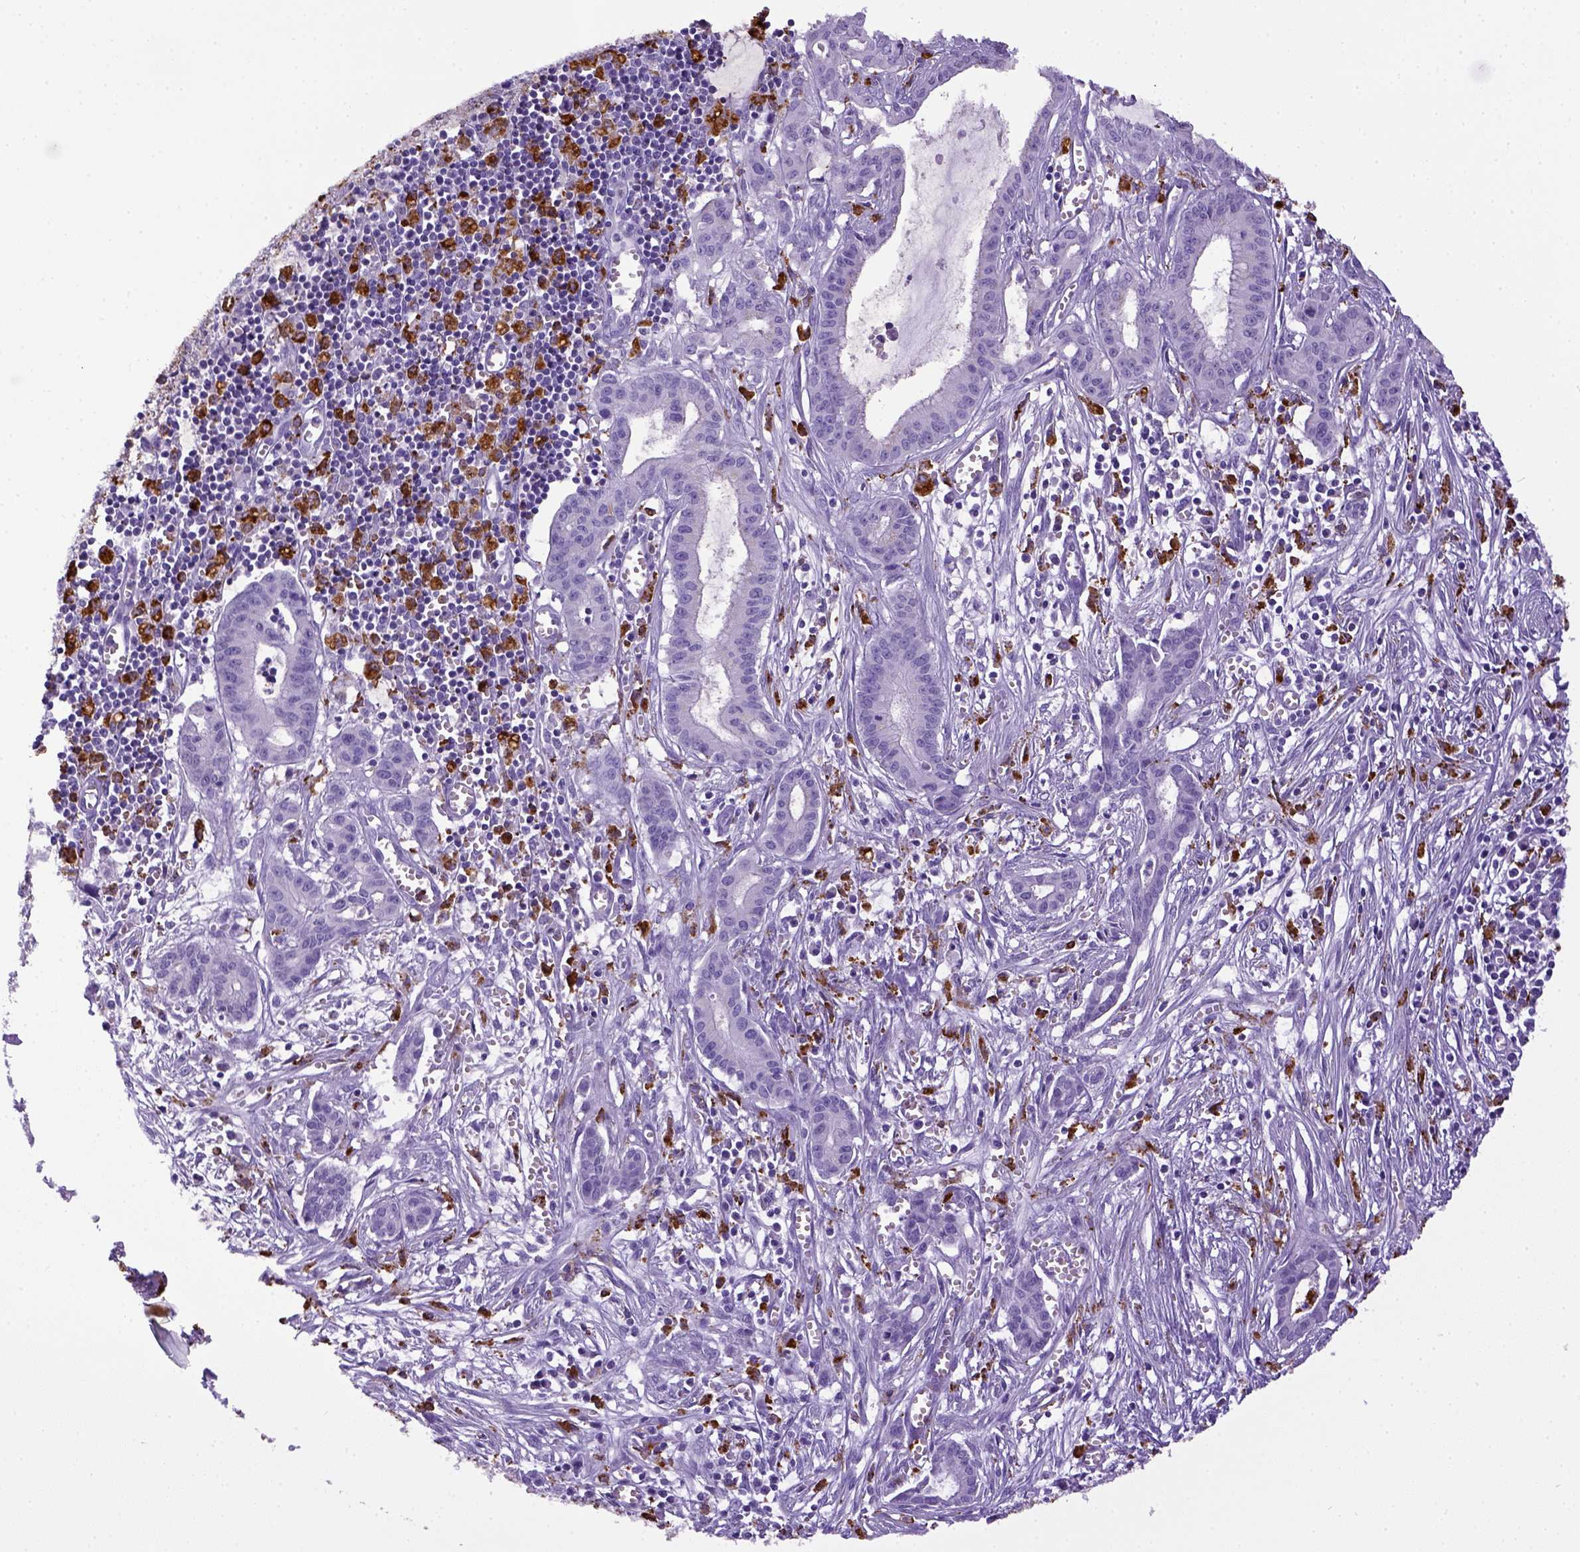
{"staining": {"intensity": "negative", "quantity": "none", "location": "none"}, "tissue": "pancreatic cancer", "cell_type": "Tumor cells", "image_type": "cancer", "snomed": [{"axis": "morphology", "description": "Adenocarcinoma, NOS"}, {"axis": "topography", "description": "Pancreas"}], "caption": "Immunohistochemistry (IHC) of human adenocarcinoma (pancreatic) reveals no staining in tumor cells.", "gene": "CD68", "patient": {"sex": "male", "age": 48}}